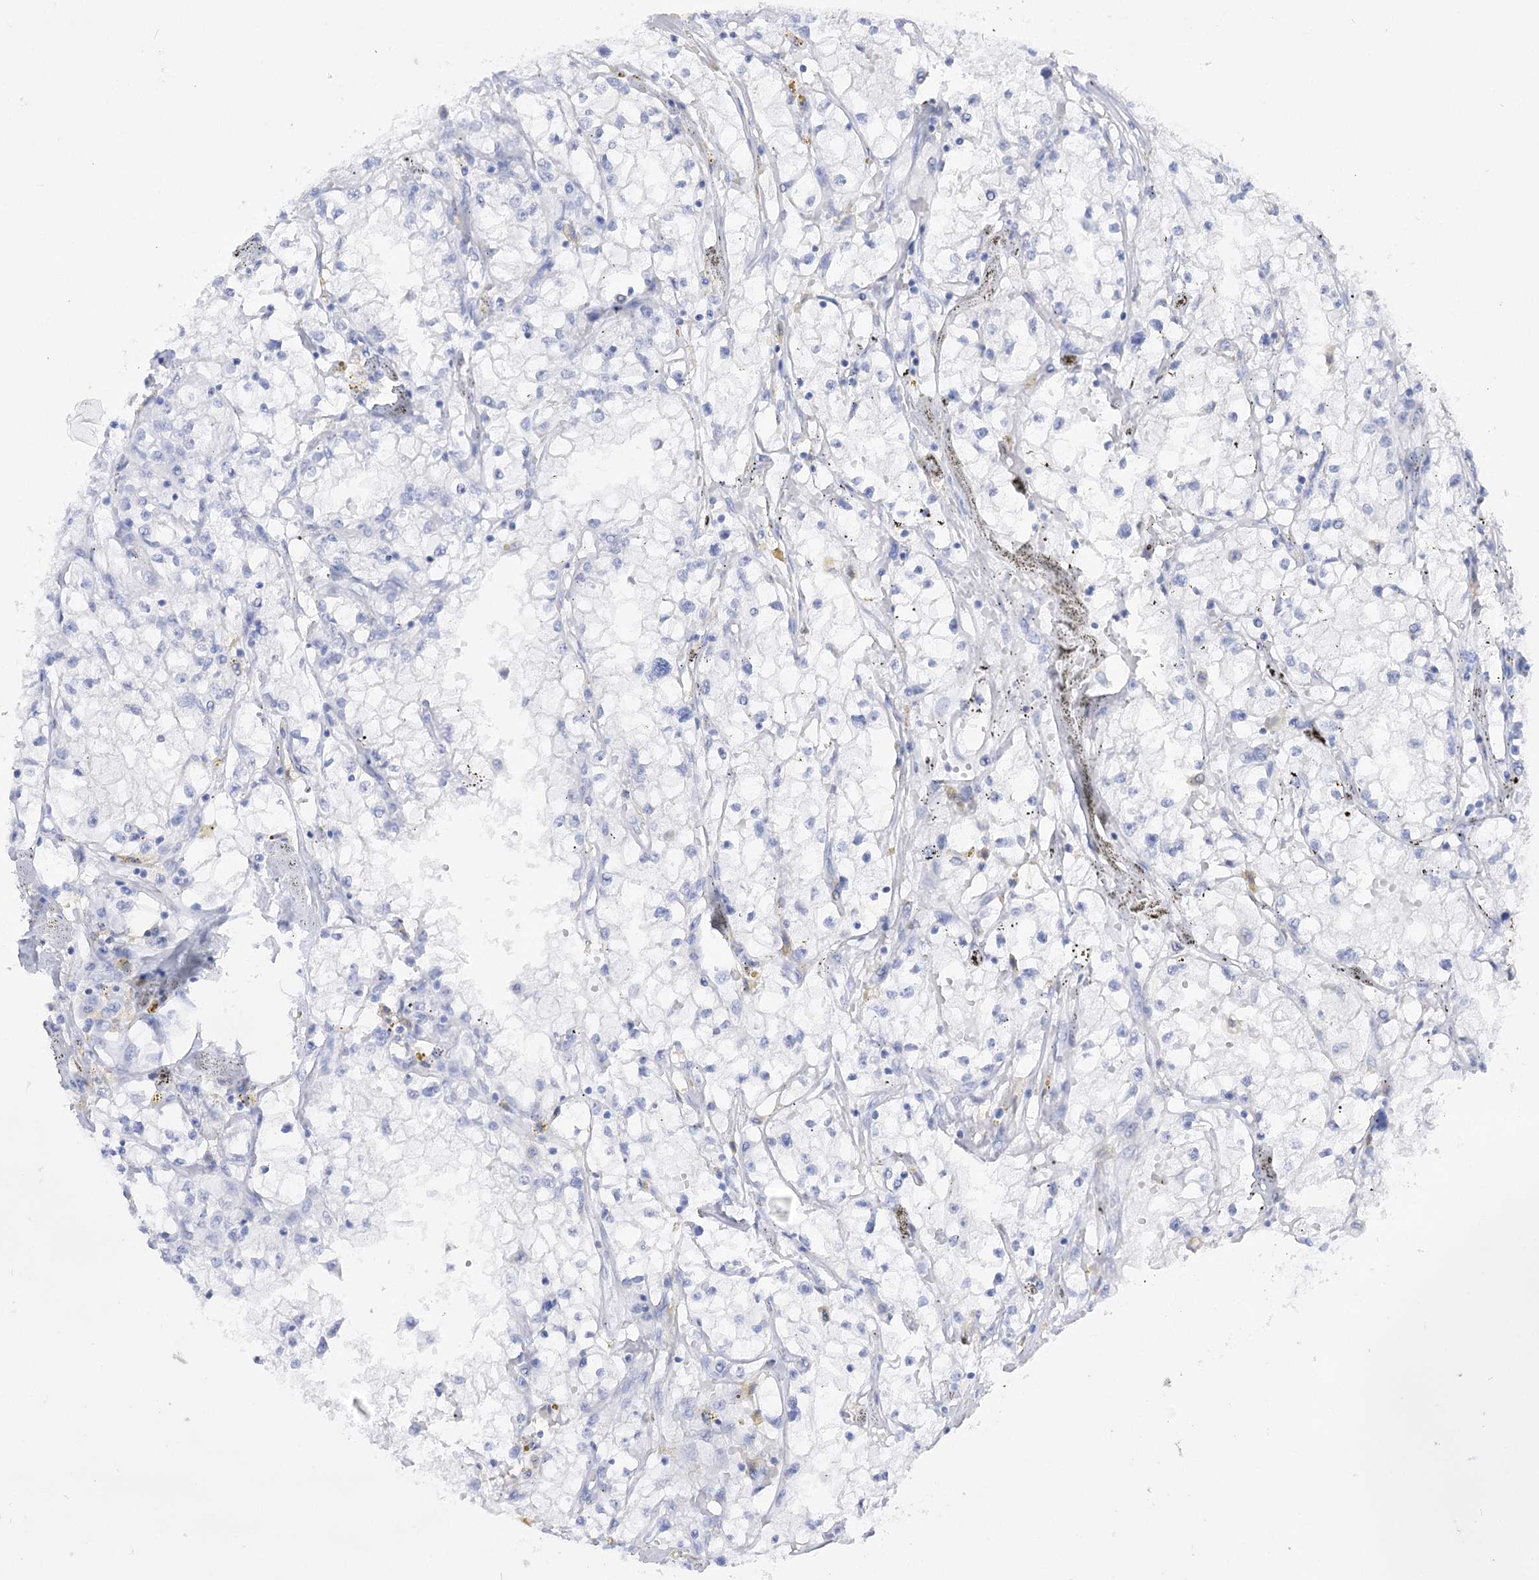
{"staining": {"intensity": "negative", "quantity": "none", "location": "none"}, "tissue": "renal cancer", "cell_type": "Tumor cells", "image_type": "cancer", "snomed": [{"axis": "morphology", "description": "Adenocarcinoma, NOS"}, {"axis": "topography", "description": "Kidney"}], "caption": "The image reveals no significant expression in tumor cells of renal cancer (adenocarcinoma).", "gene": "GBF1", "patient": {"sex": "male", "age": 56}}